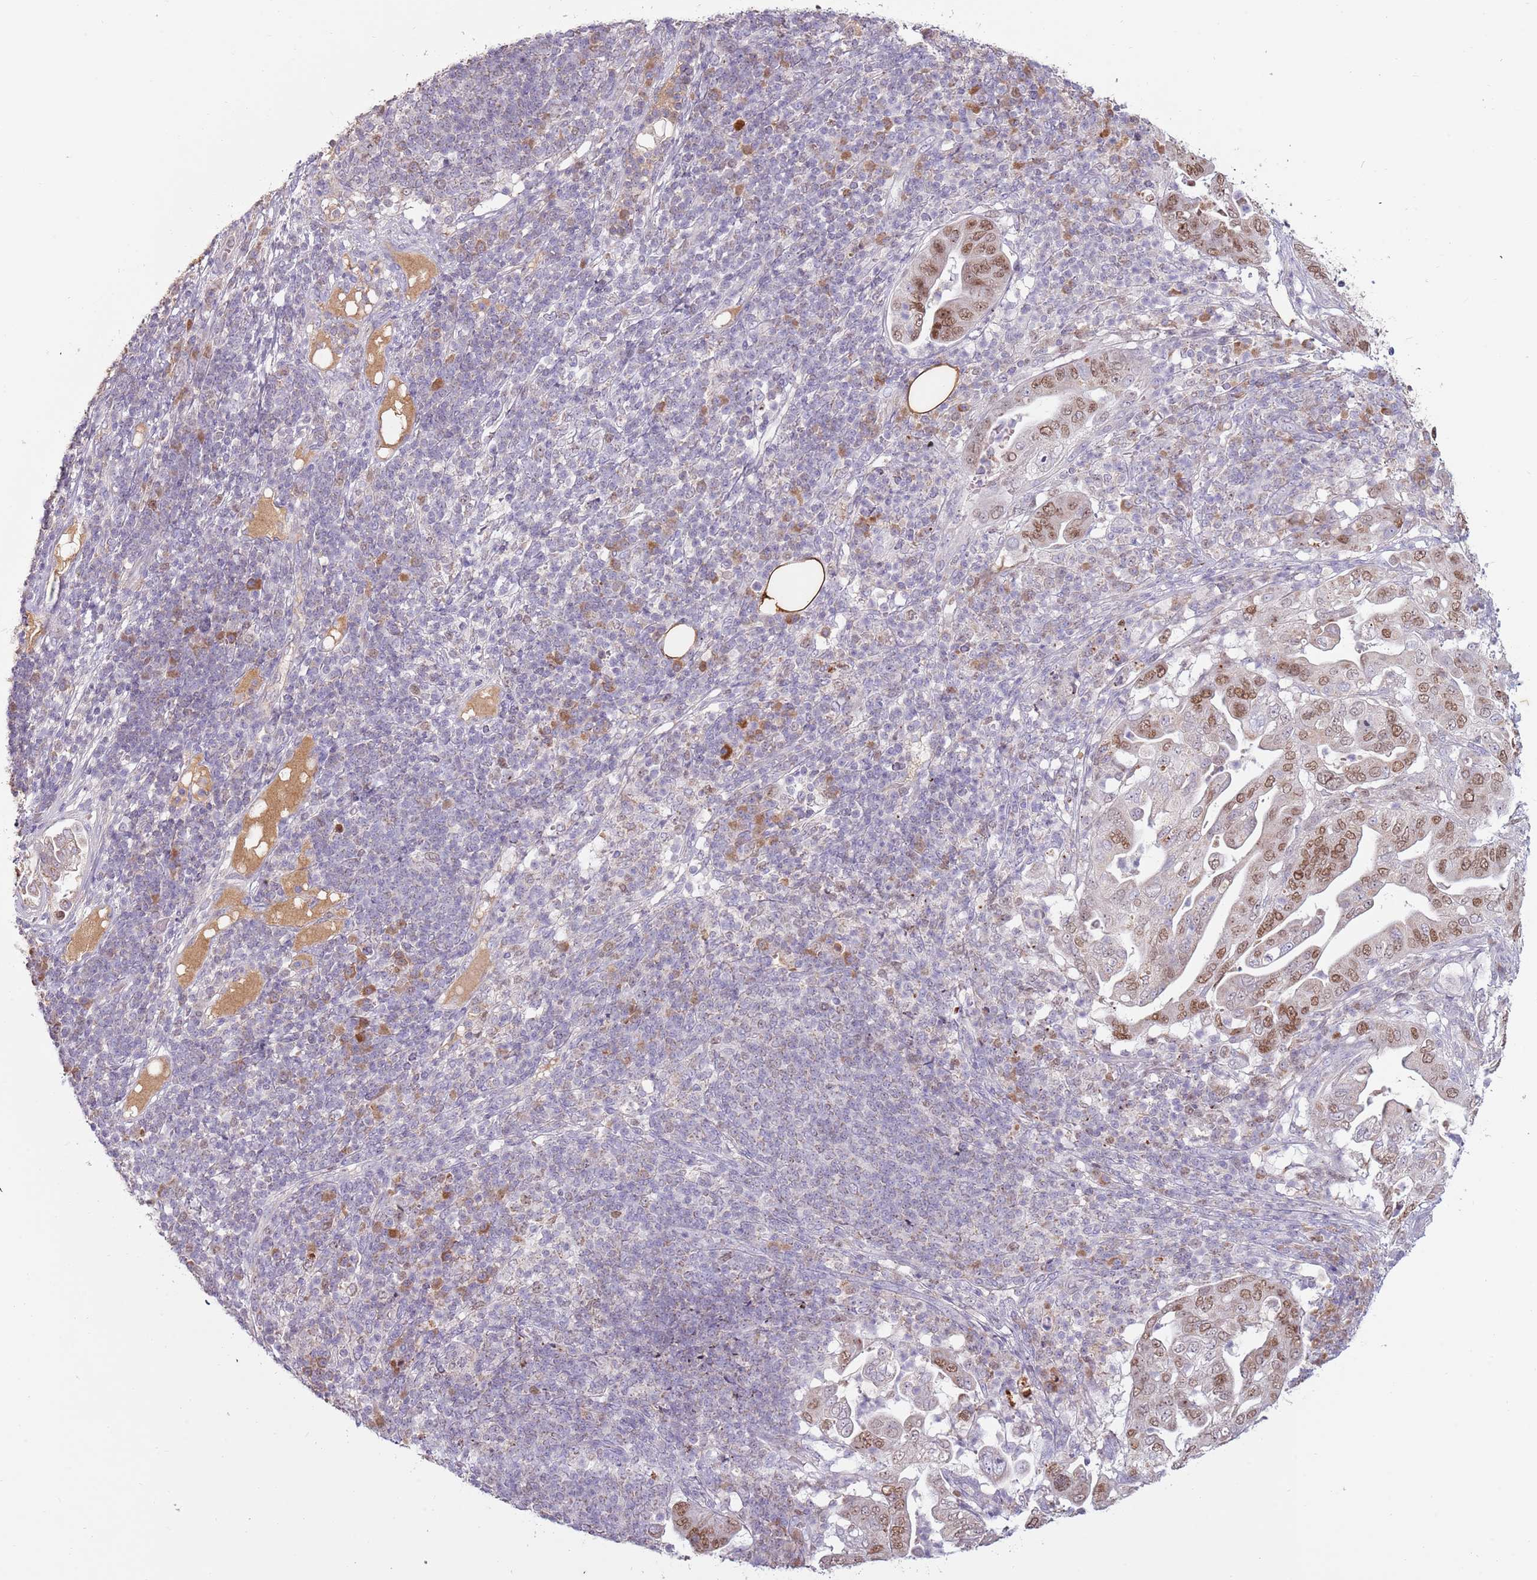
{"staining": {"intensity": "moderate", "quantity": ">75%", "location": "nuclear"}, "tissue": "pancreatic cancer", "cell_type": "Tumor cells", "image_type": "cancer", "snomed": [{"axis": "morphology", "description": "Normal tissue, NOS"}, {"axis": "morphology", "description": "Adenocarcinoma, NOS"}, {"axis": "topography", "description": "Lymph node"}, {"axis": "topography", "description": "Pancreas"}], "caption": "Immunohistochemical staining of human pancreatic cancer (adenocarcinoma) demonstrates moderate nuclear protein positivity in about >75% of tumor cells.", "gene": "SYS1", "patient": {"sex": "female", "age": 67}}